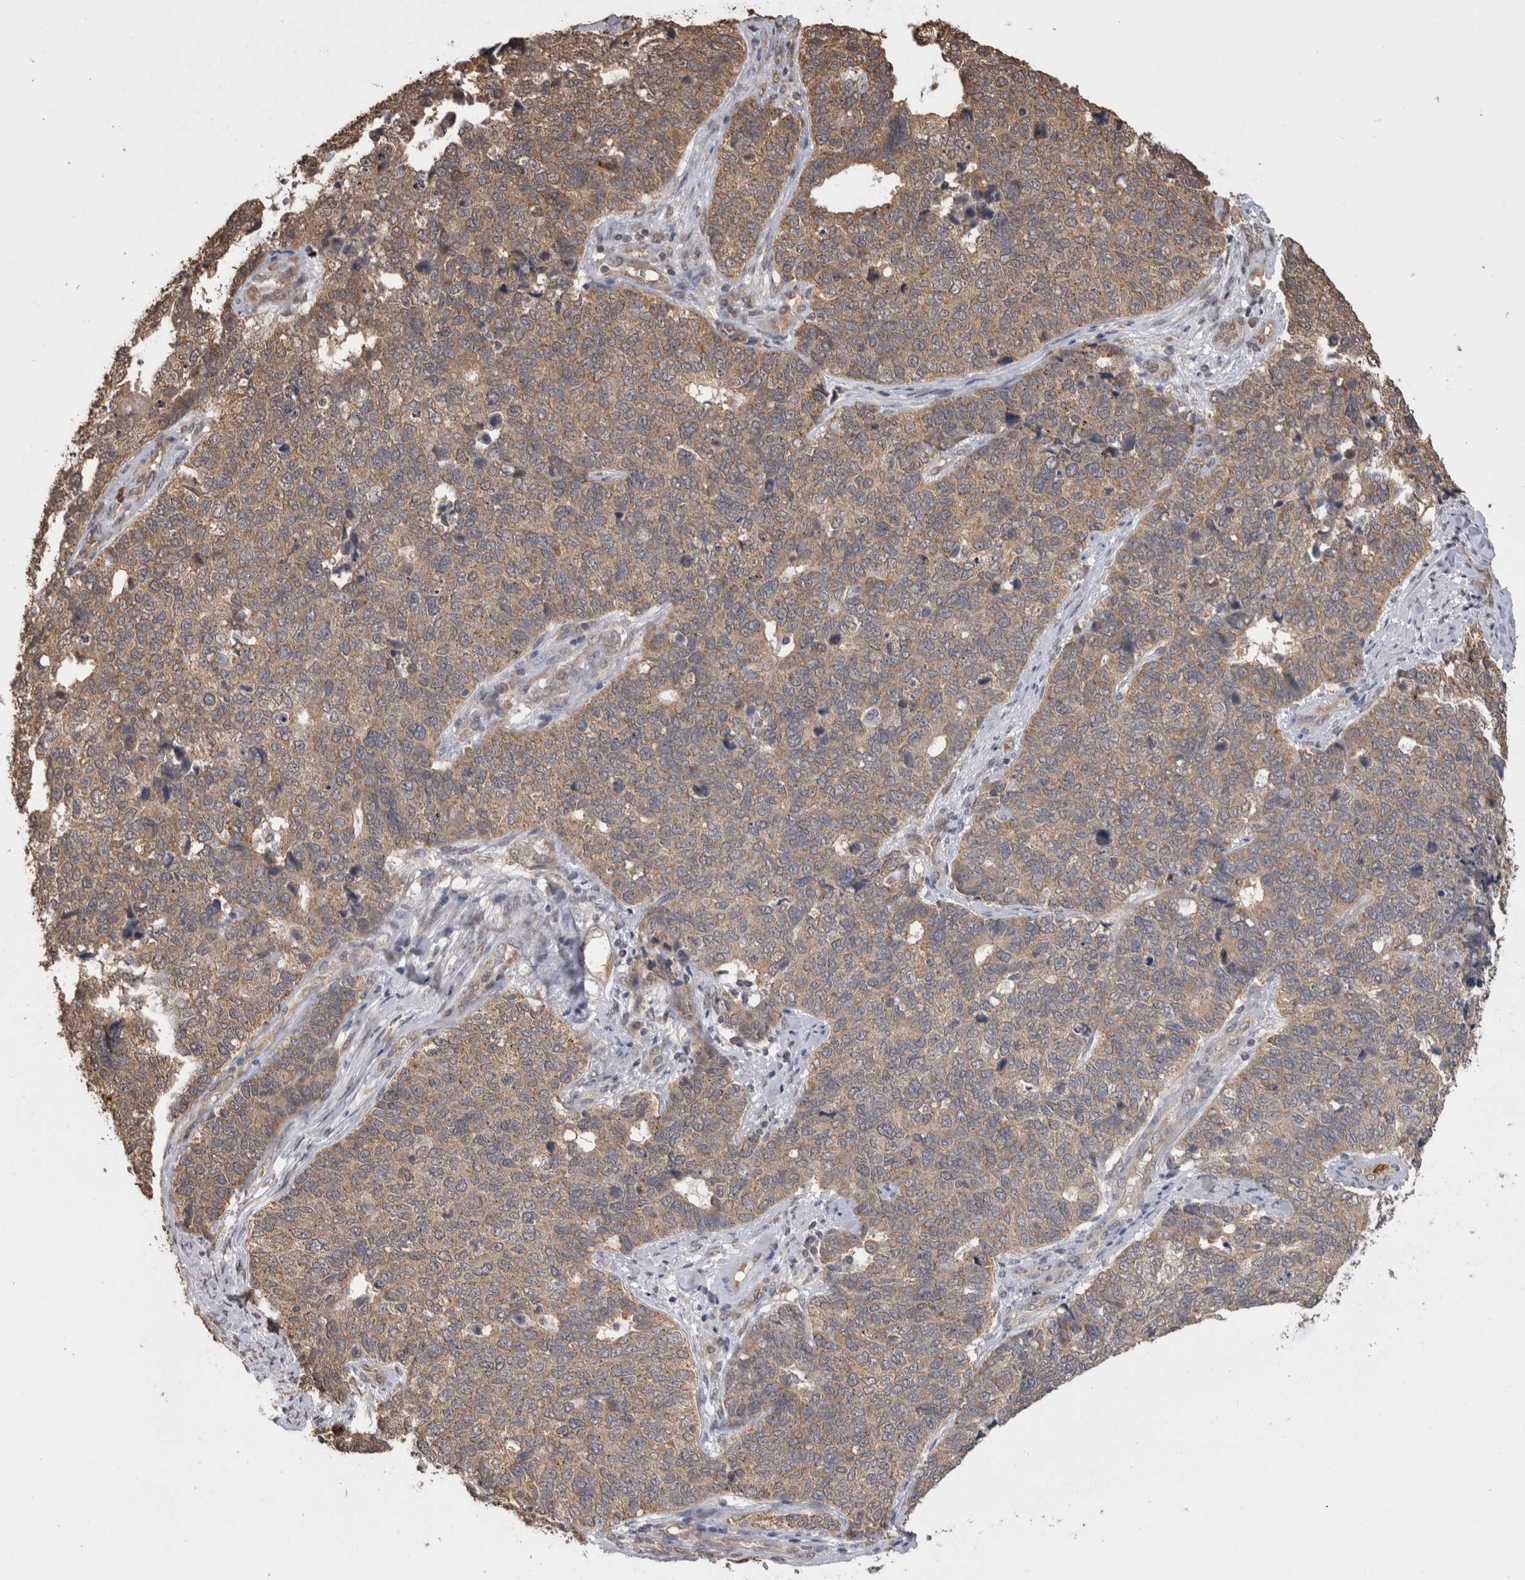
{"staining": {"intensity": "moderate", "quantity": ">75%", "location": "cytoplasmic/membranous"}, "tissue": "cervical cancer", "cell_type": "Tumor cells", "image_type": "cancer", "snomed": [{"axis": "morphology", "description": "Squamous cell carcinoma, NOS"}, {"axis": "topography", "description": "Cervix"}], "caption": "Human cervical cancer (squamous cell carcinoma) stained with a brown dye reveals moderate cytoplasmic/membranous positive staining in approximately >75% of tumor cells.", "gene": "PAK4", "patient": {"sex": "female", "age": 63}}